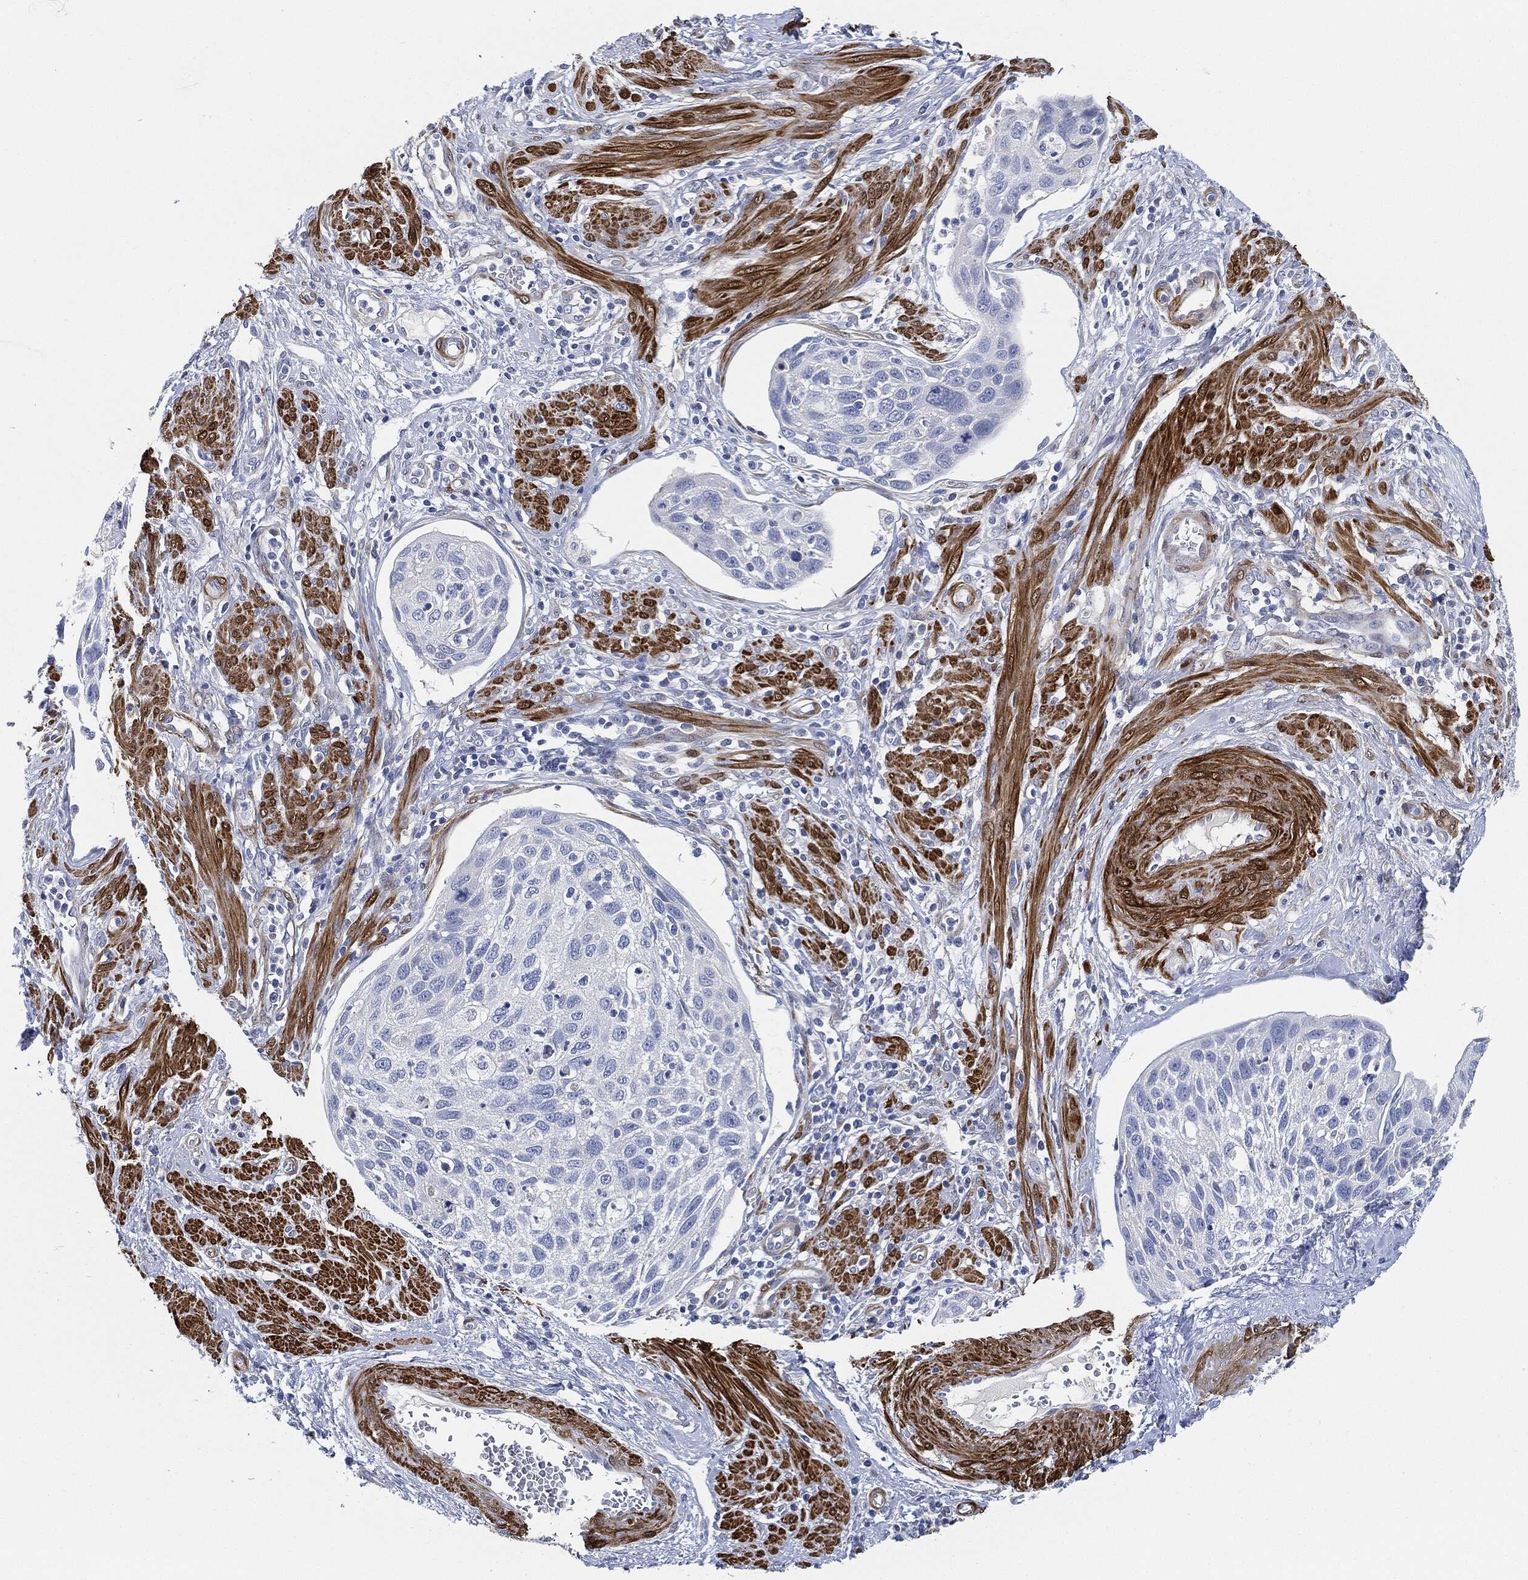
{"staining": {"intensity": "negative", "quantity": "none", "location": "none"}, "tissue": "cervical cancer", "cell_type": "Tumor cells", "image_type": "cancer", "snomed": [{"axis": "morphology", "description": "Squamous cell carcinoma, NOS"}, {"axis": "topography", "description": "Cervix"}], "caption": "There is no significant positivity in tumor cells of cervical cancer (squamous cell carcinoma).", "gene": "TAGLN", "patient": {"sex": "female", "age": 70}}